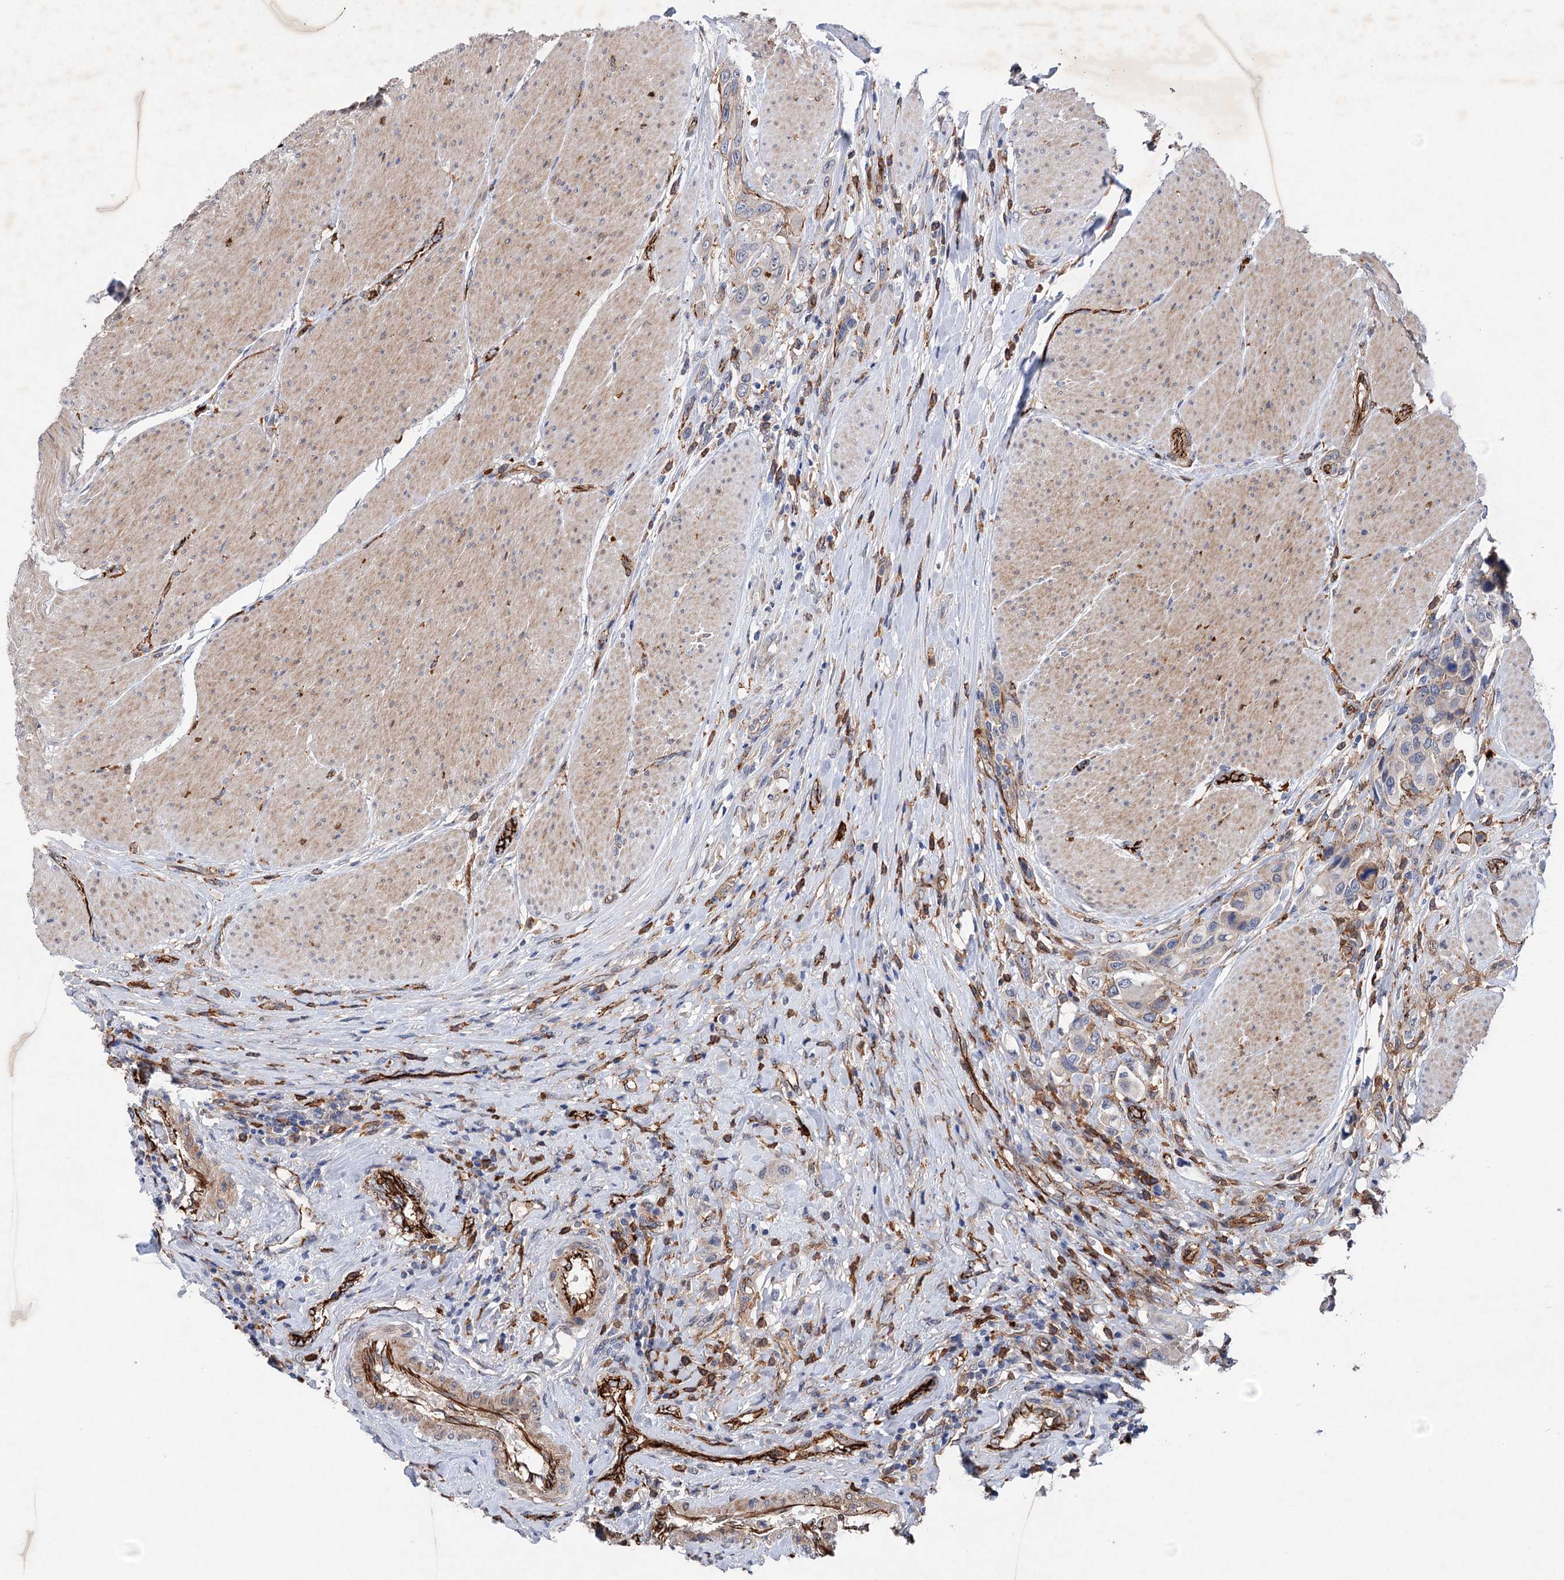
{"staining": {"intensity": "negative", "quantity": "none", "location": "none"}, "tissue": "urothelial cancer", "cell_type": "Tumor cells", "image_type": "cancer", "snomed": [{"axis": "morphology", "description": "Urothelial carcinoma, High grade"}, {"axis": "topography", "description": "Urinary bladder"}], "caption": "IHC of human urothelial cancer displays no positivity in tumor cells.", "gene": "TMTC3", "patient": {"sex": "male", "age": 50}}